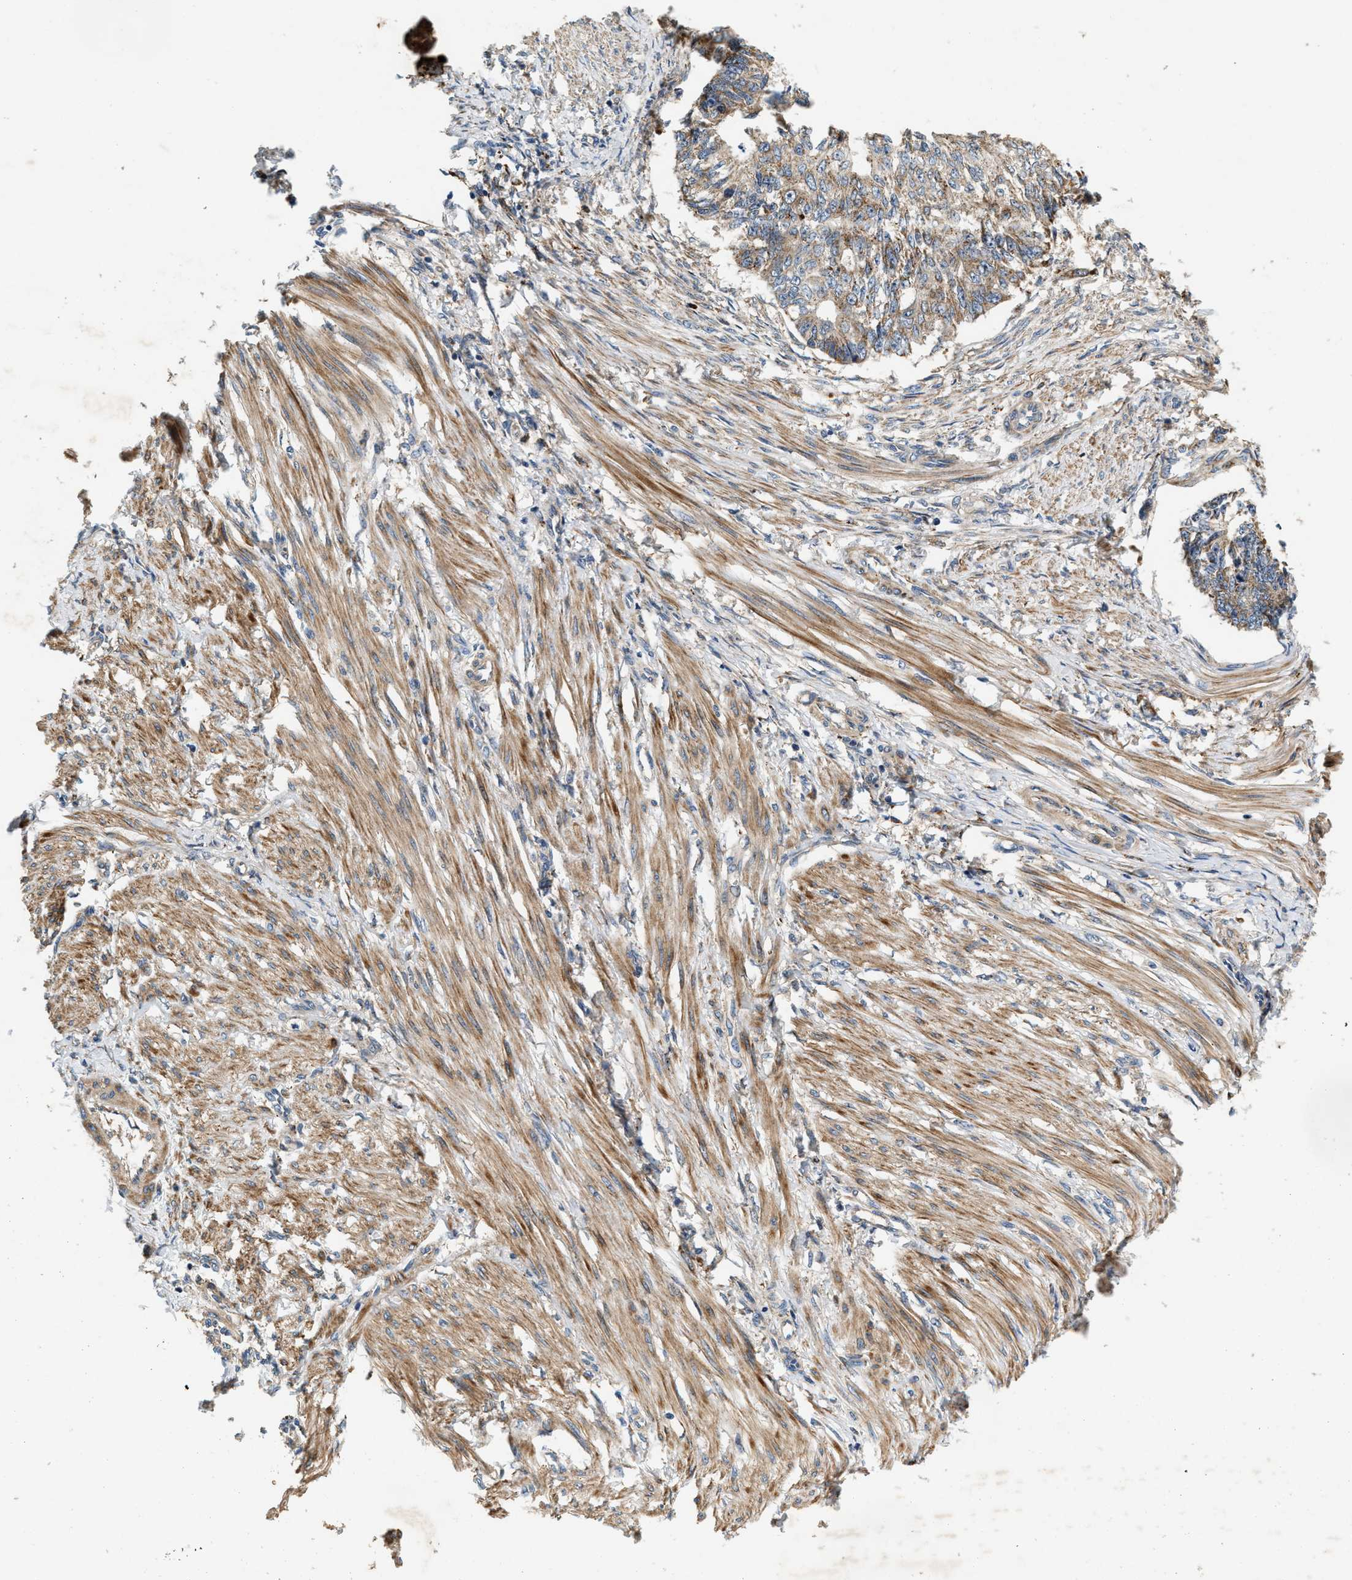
{"staining": {"intensity": "weak", "quantity": ">75%", "location": "cytoplasmic/membranous"}, "tissue": "endometrial cancer", "cell_type": "Tumor cells", "image_type": "cancer", "snomed": [{"axis": "morphology", "description": "Adenocarcinoma, NOS"}, {"axis": "topography", "description": "Endometrium"}], "caption": "A high-resolution histopathology image shows immunohistochemistry (IHC) staining of endometrial adenocarcinoma, which demonstrates weak cytoplasmic/membranous staining in approximately >75% of tumor cells. The protein of interest is stained brown, and the nuclei are stained in blue (DAB IHC with brightfield microscopy, high magnification).", "gene": "DUSP10", "patient": {"sex": "female", "age": 32}}